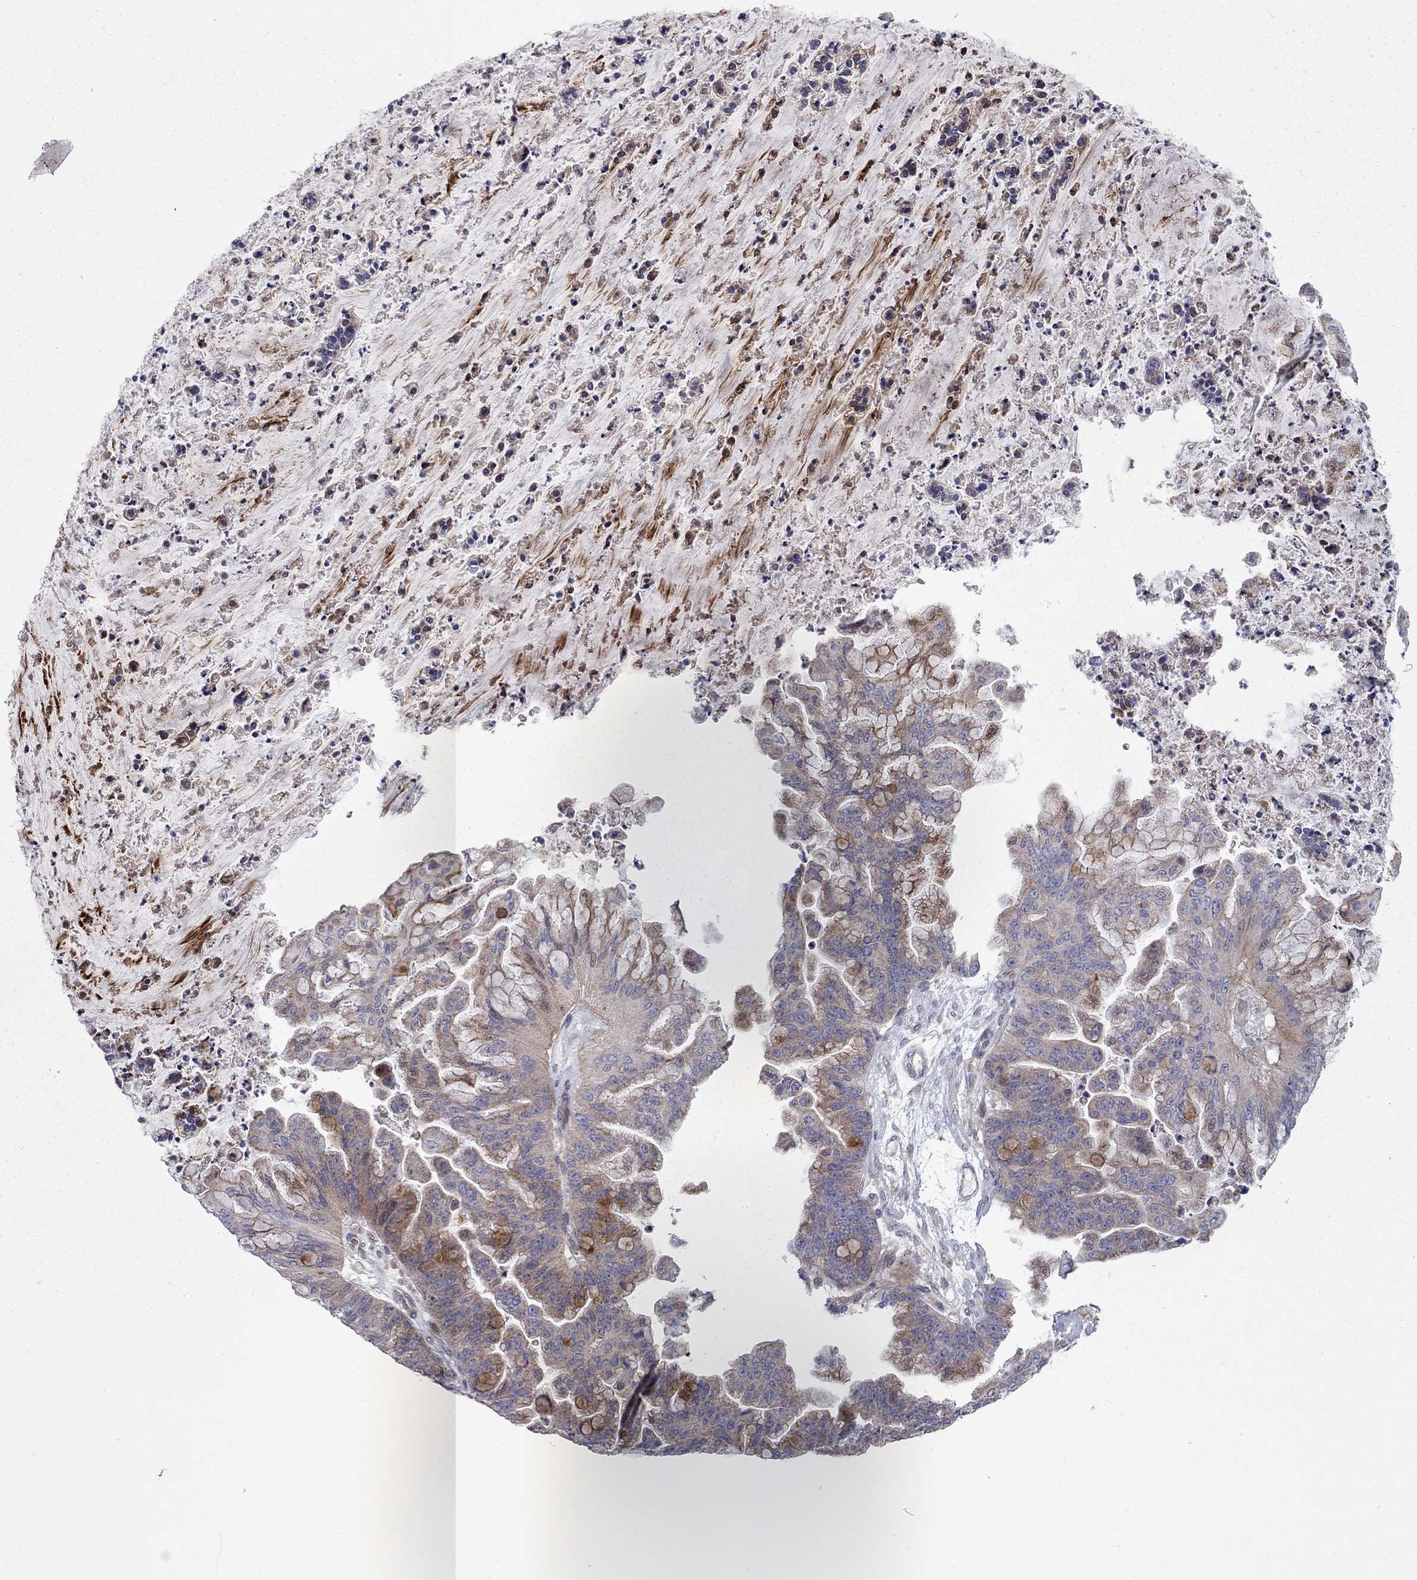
{"staining": {"intensity": "weak", "quantity": ">75%", "location": "cytoplasmic/membranous"}, "tissue": "ovarian cancer", "cell_type": "Tumor cells", "image_type": "cancer", "snomed": [{"axis": "morphology", "description": "Cystadenocarcinoma, mucinous, NOS"}, {"axis": "topography", "description": "Ovary"}], "caption": "High-magnification brightfield microscopy of ovarian cancer (mucinous cystadenocarcinoma) stained with DAB (3,3'-diaminobenzidine) (brown) and counterstained with hematoxylin (blue). tumor cells exhibit weak cytoplasmic/membranous staining is seen in approximately>75% of cells.", "gene": "KANSL1L", "patient": {"sex": "female", "age": 67}}